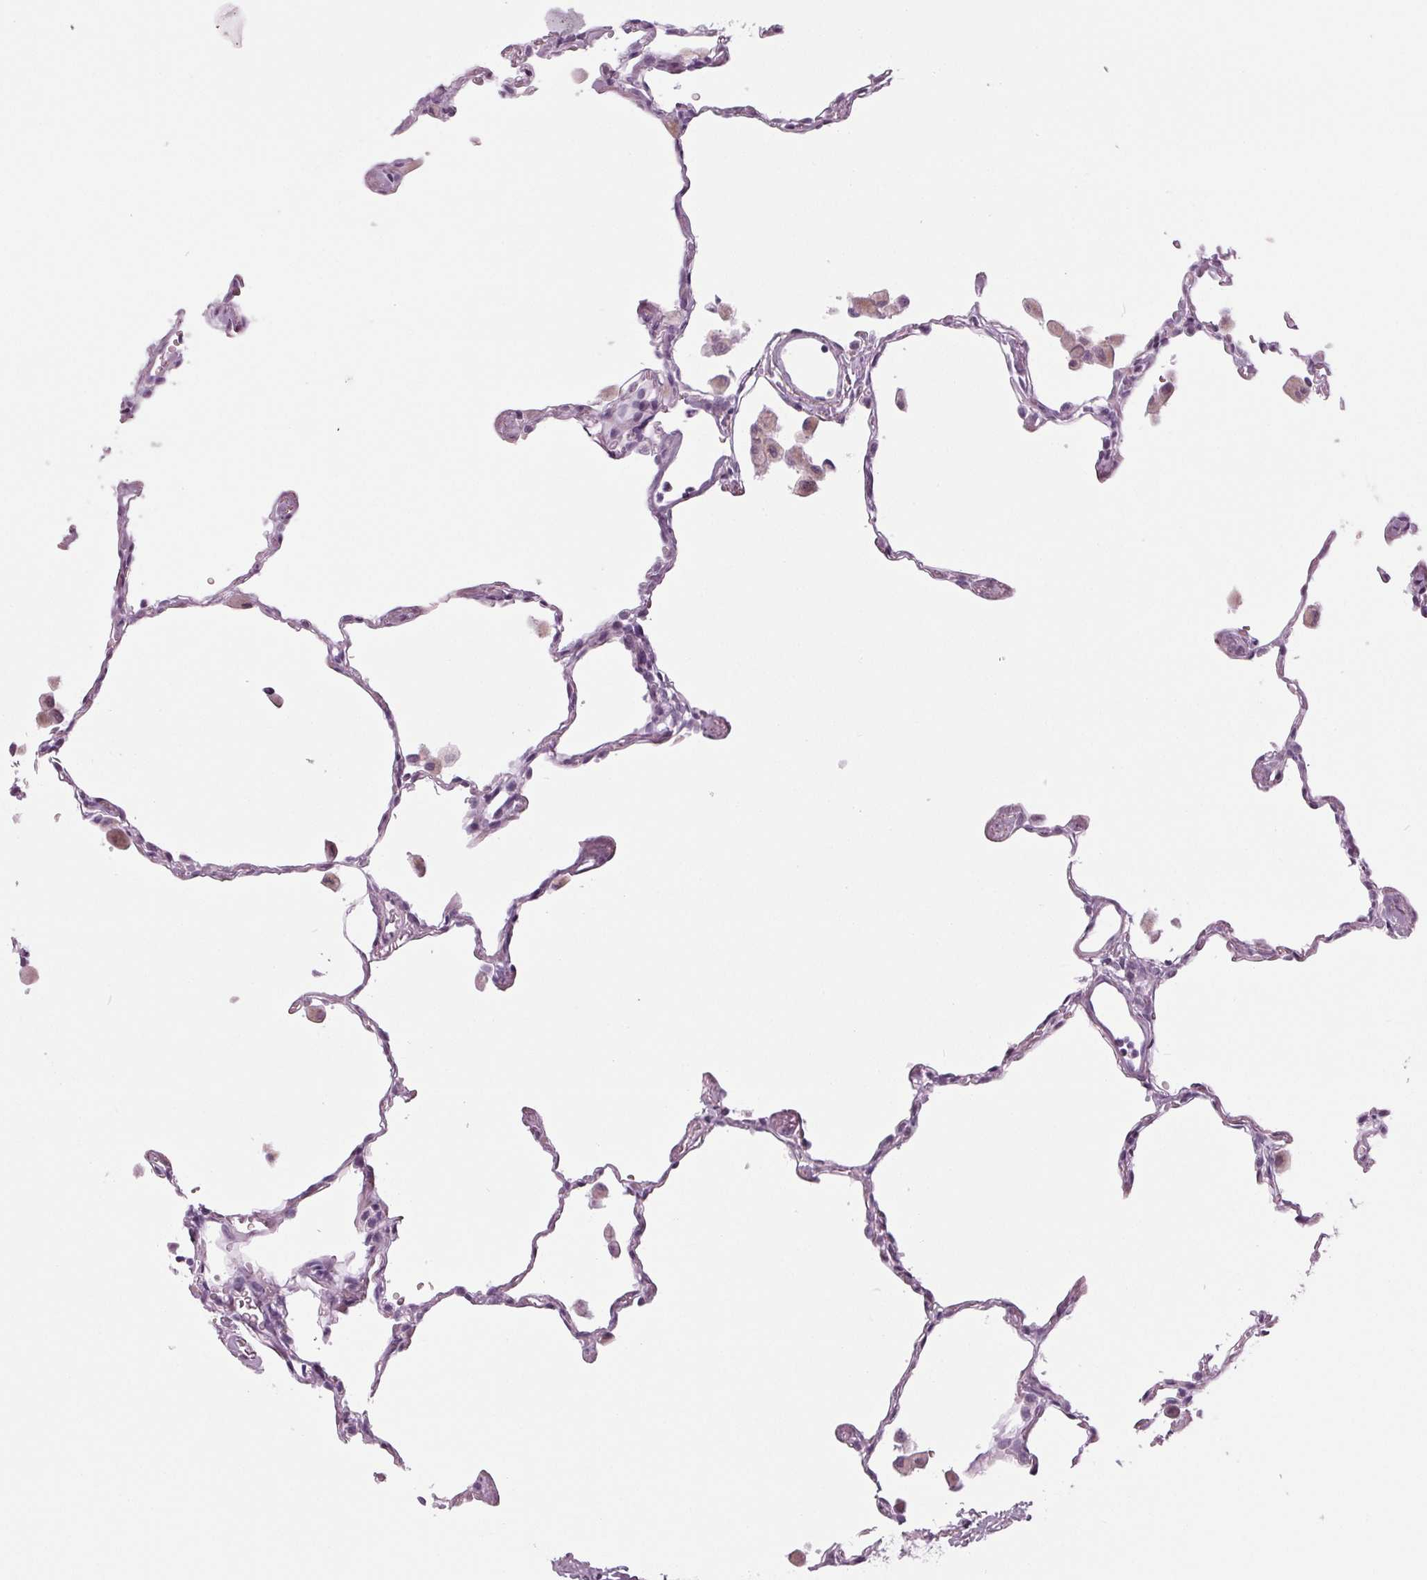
{"staining": {"intensity": "negative", "quantity": "none", "location": "none"}, "tissue": "lung", "cell_type": "Alveolar cells", "image_type": "normal", "snomed": [{"axis": "morphology", "description": "Normal tissue, NOS"}, {"axis": "topography", "description": "Lung"}], "caption": "IHC photomicrograph of normal lung: lung stained with DAB demonstrates no significant protein expression in alveolar cells.", "gene": "CYP3A43", "patient": {"sex": "female", "age": 47}}